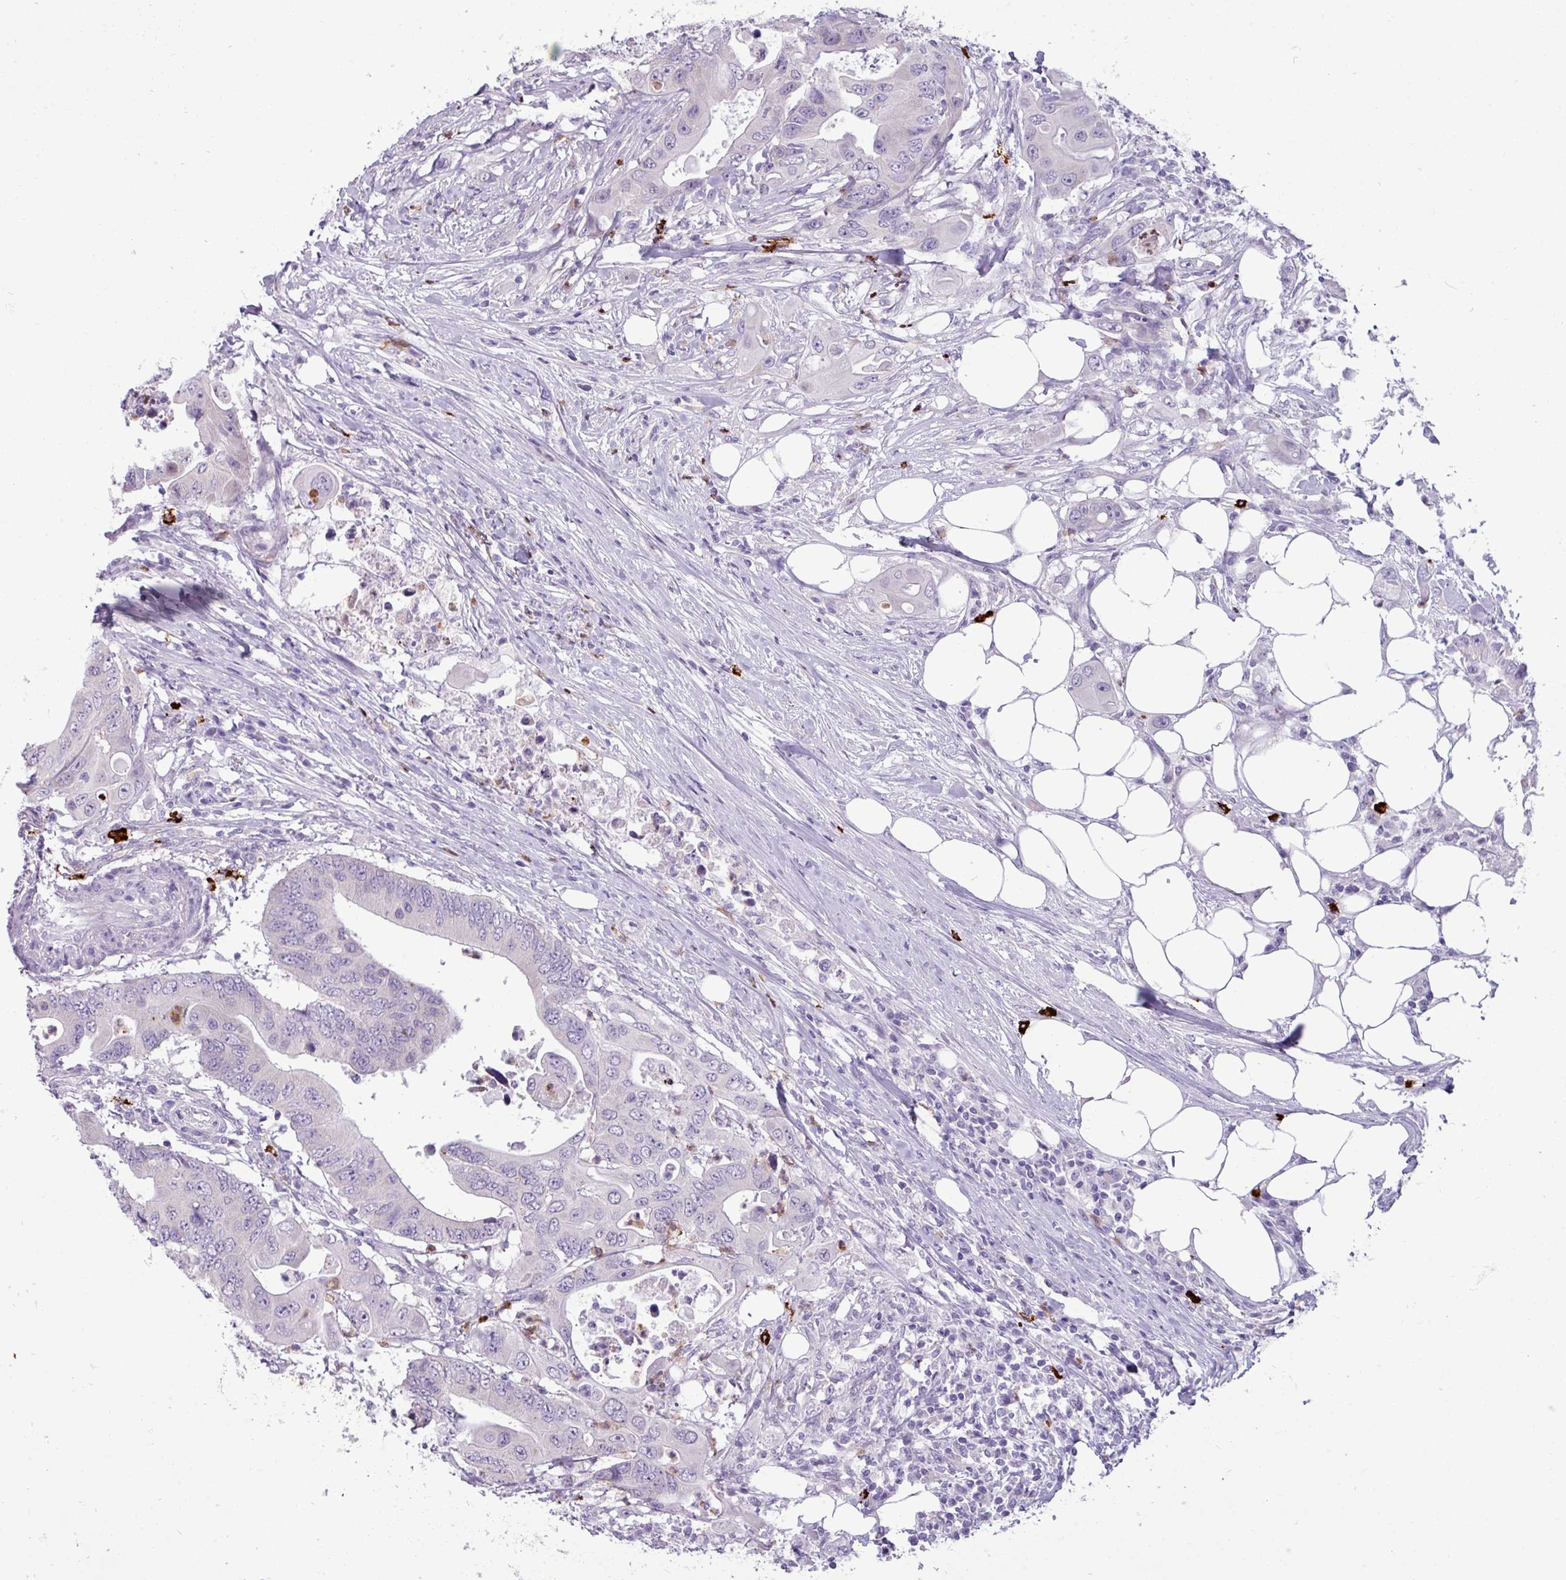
{"staining": {"intensity": "negative", "quantity": "none", "location": "none"}, "tissue": "colorectal cancer", "cell_type": "Tumor cells", "image_type": "cancer", "snomed": [{"axis": "morphology", "description": "Adenocarcinoma, NOS"}, {"axis": "topography", "description": "Colon"}], "caption": "High magnification brightfield microscopy of adenocarcinoma (colorectal) stained with DAB (3,3'-diaminobenzidine) (brown) and counterstained with hematoxylin (blue): tumor cells show no significant staining. (Stains: DAB (3,3'-diaminobenzidine) IHC with hematoxylin counter stain, Microscopy: brightfield microscopy at high magnification).", "gene": "TRIM39", "patient": {"sex": "male", "age": 71}}